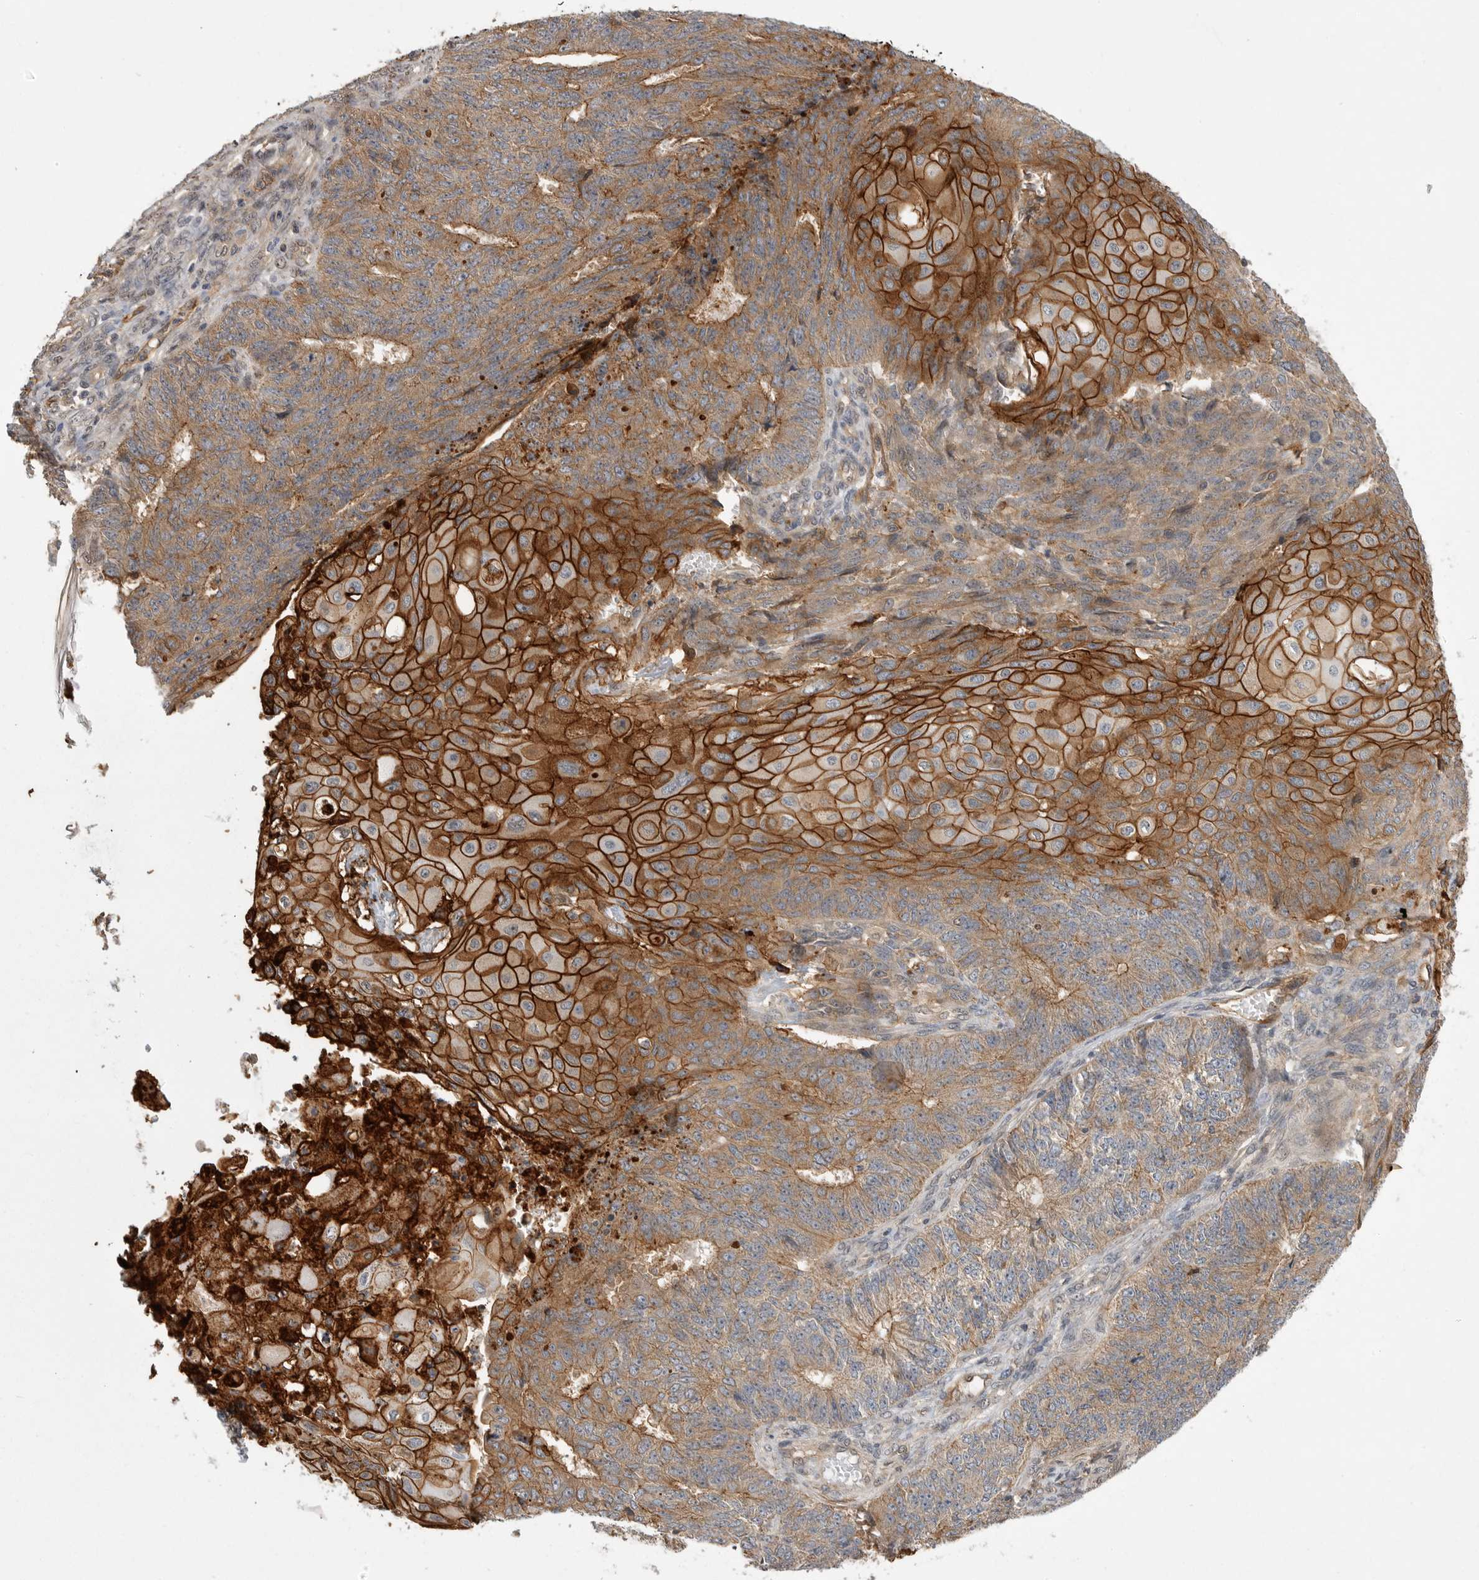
{"staining": {"intensity": "strong", "quantity": ">75%", "location": "cytoplasmic/membranous"}, "tissue": "endometrial cancer", "cell_type": "Tumor cells", "image_type": "cancer", "snomed": [{"axis": "morphology", "description": "Adenocarcinoma, NOS"}, {"axis": "topography", "description": "Endometrium"}], "caption": "Human endometrial cancer stained for a protein (brown) exhibits strong cytoplasmic/membranous positive expression in about >75% of tumor cells.", "gene": "NECTIN1", "patient": {"sex": "female", "age": 32}}